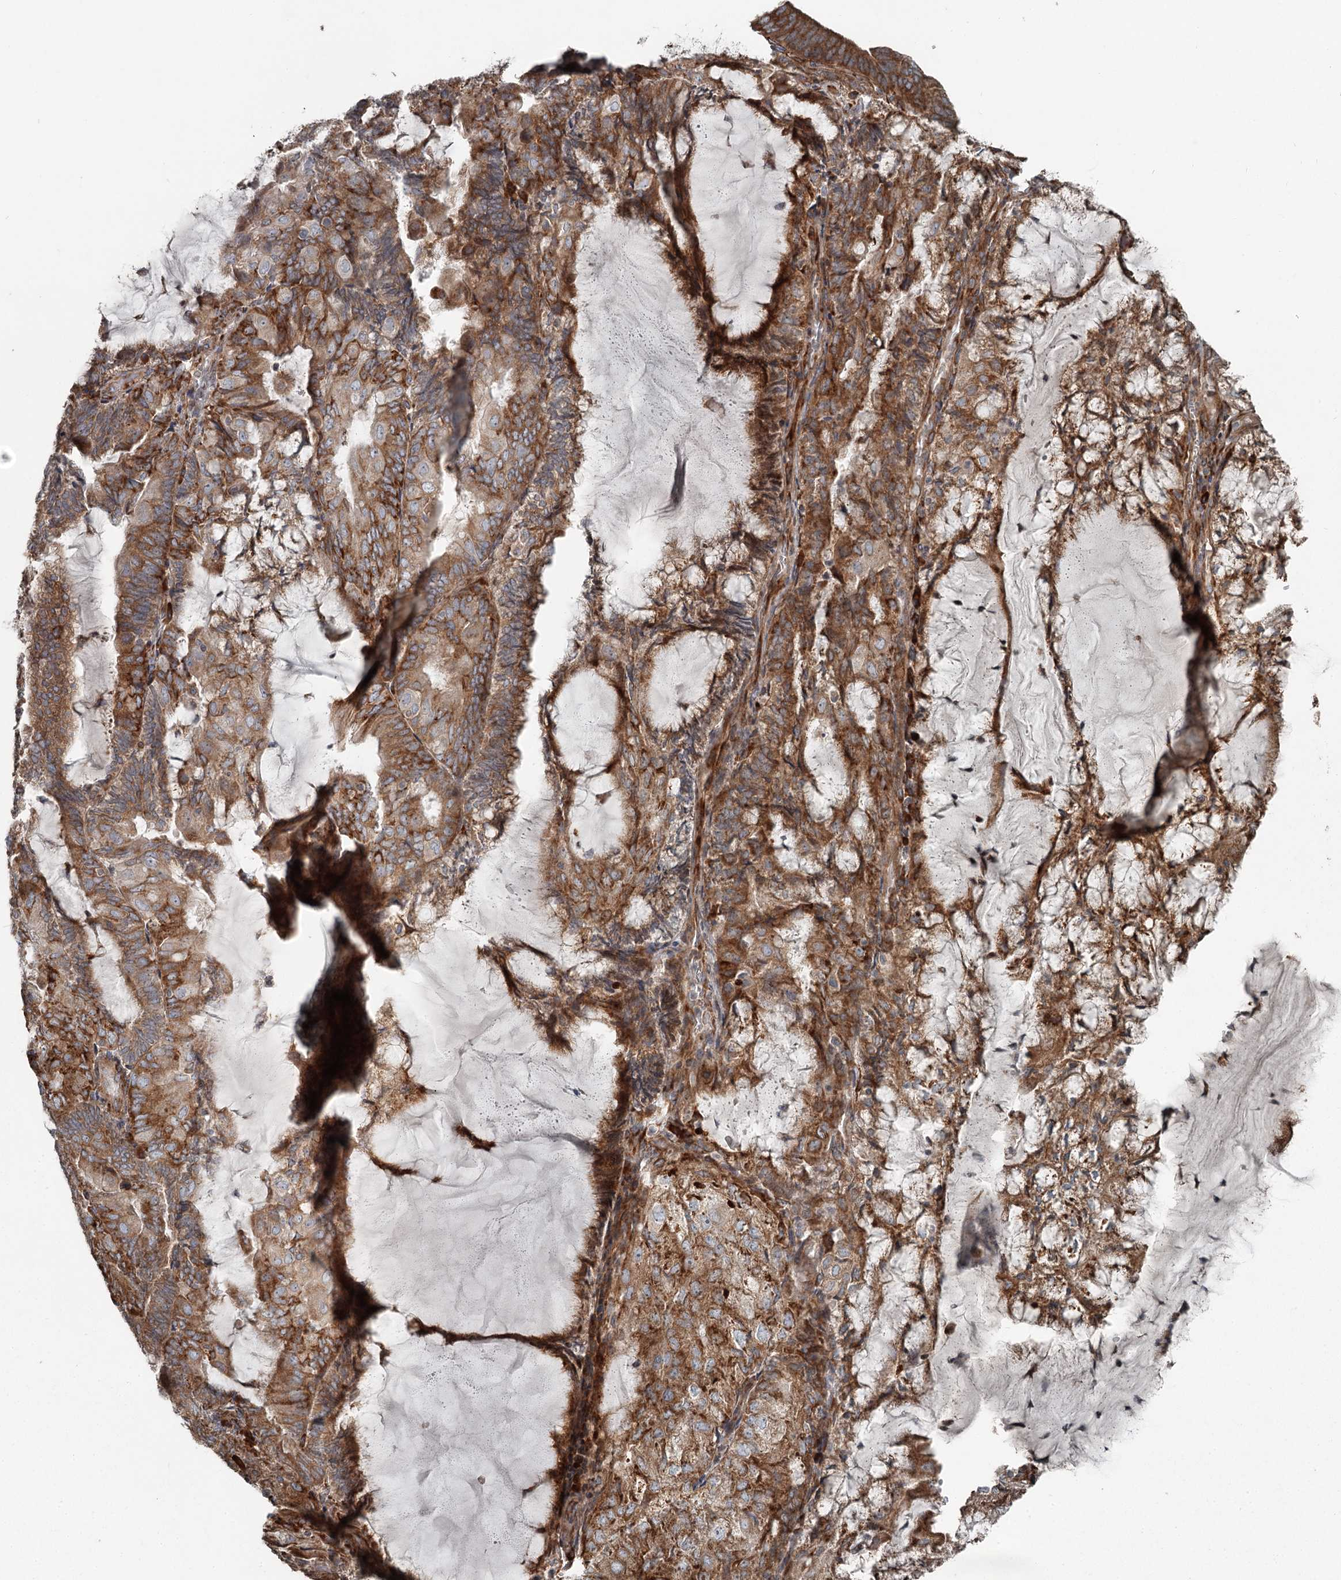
{"staining": {"intensity": "moderate", "quantity": ">75%", "location": "cytoplasmic/membranous"}, "tissue": "endometrial cancer", "cell_type": "Tumor cells", "image_type": "cancer", "snomed": [{"axis": "morphology", "description": "Adenocarcinoma, NOS"}, {"axis": "topography", "description": "Endometrium"}], "caption": "Protein staining by IHC shows moderate cytoplasmic/membranous staining in approximately >75% of tumor cells in endometrial cancer.", "gene": "RASSF8", "patient": {"sex": "female", "age": 81}}